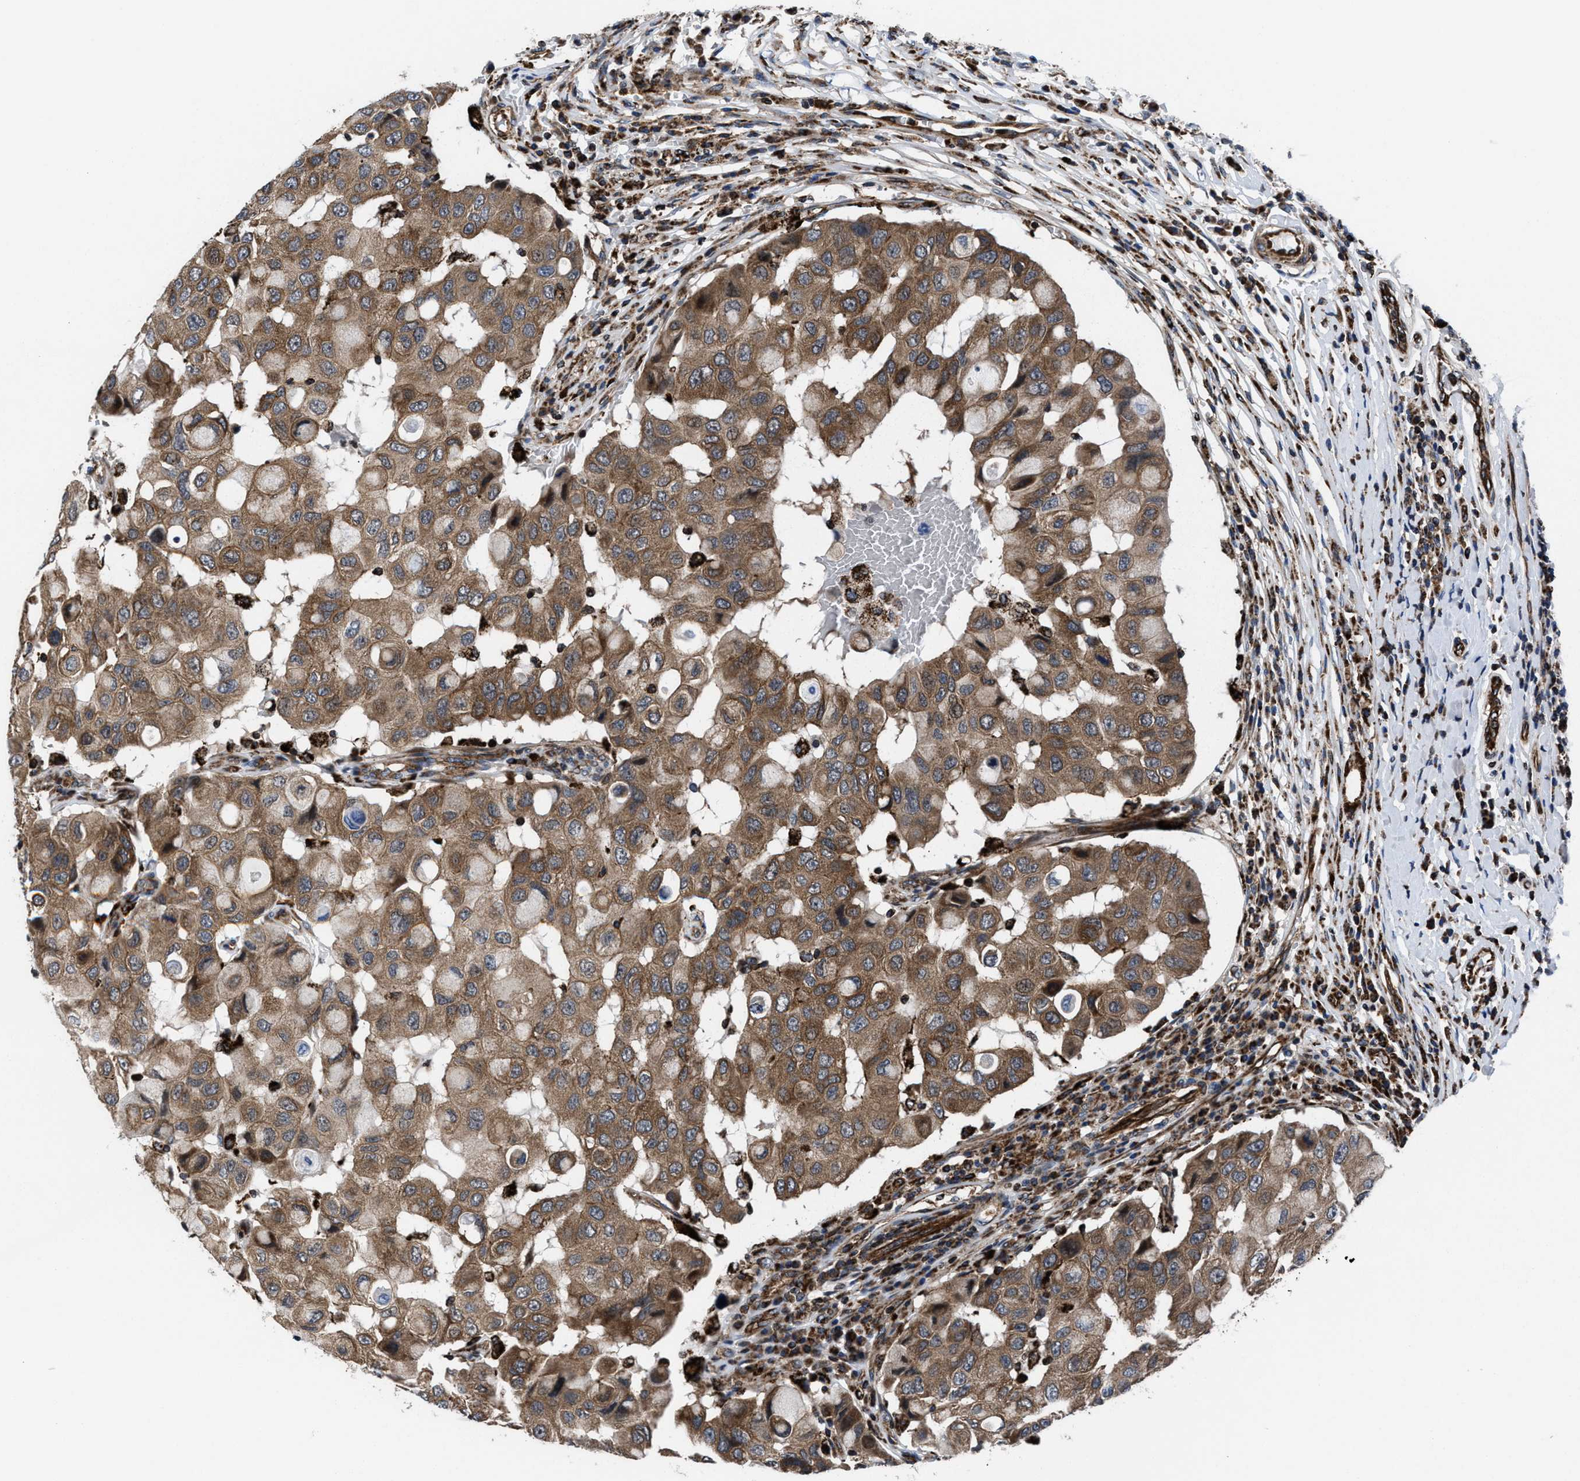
{"staining": {"intensity": "moderate", "quantity": ">75%", "location": "cytoplasmic/membranous"}, "tissue": "breast cancer", "cell_type": "Tumor cells", "image_type": "cancer", "snomed": [{"axis": "morphology", "description": "Duct carcinoma"}, {"axis": "topography", "description": "Breast"}], "caption": "High-magnification brightfield microscopy of breast cancer stained with DAB (brown) and counterstained with hematoxylin (blue). tumor cells exhibit moderate cytoplasmic/membranous positivity is appreciated in approximately>75% of cells. Nuclei are stained in blue.", "gene": "PRR15L", "patient": {"sex": "female", "age": 27}}